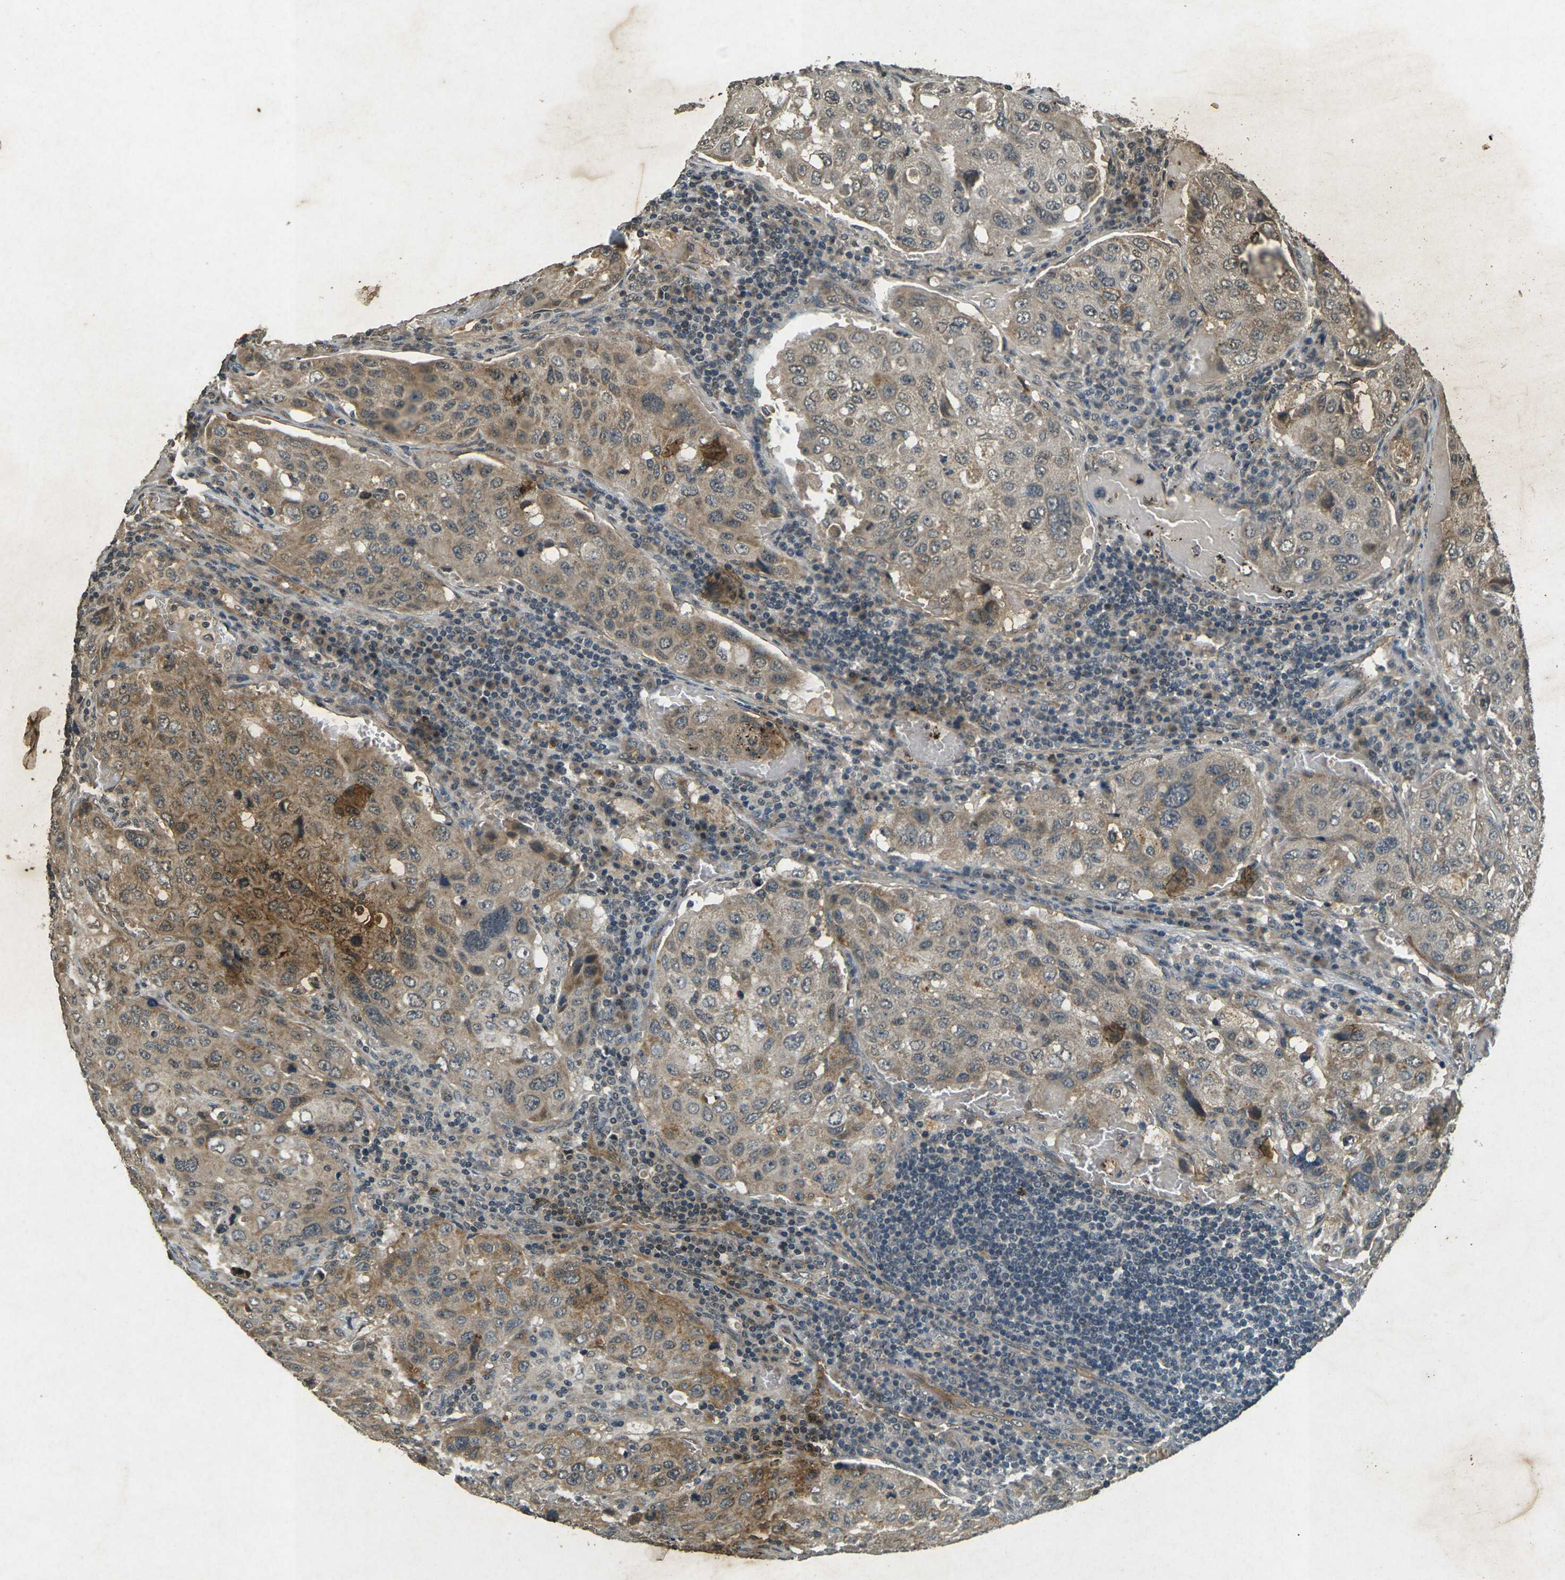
{"staining": {"intensity": "weak", "quantity": ">75%", "location": "cytoplasmic/membranous"}, "tissue": "urothelial cancer", "cell_type": "Tumor cells", "image_type": "cancer", "snomed": [{"axis": "morphology", "description": "Urothelial carcinoma, High grade"}, {"axis": "topography", "description": "Lymph node"}, {"axis": "topography", "description": "Urinary bladder"}], "caption": "About >75% of tumor cells in high-grade urothelial carcinoma demonstrate weak cytoplasmic/membranous protein positivity as visualized by brown immunohistochemical staining.", "gene": "PDE2A", "patient": {"sex": "male", "age": 51}}